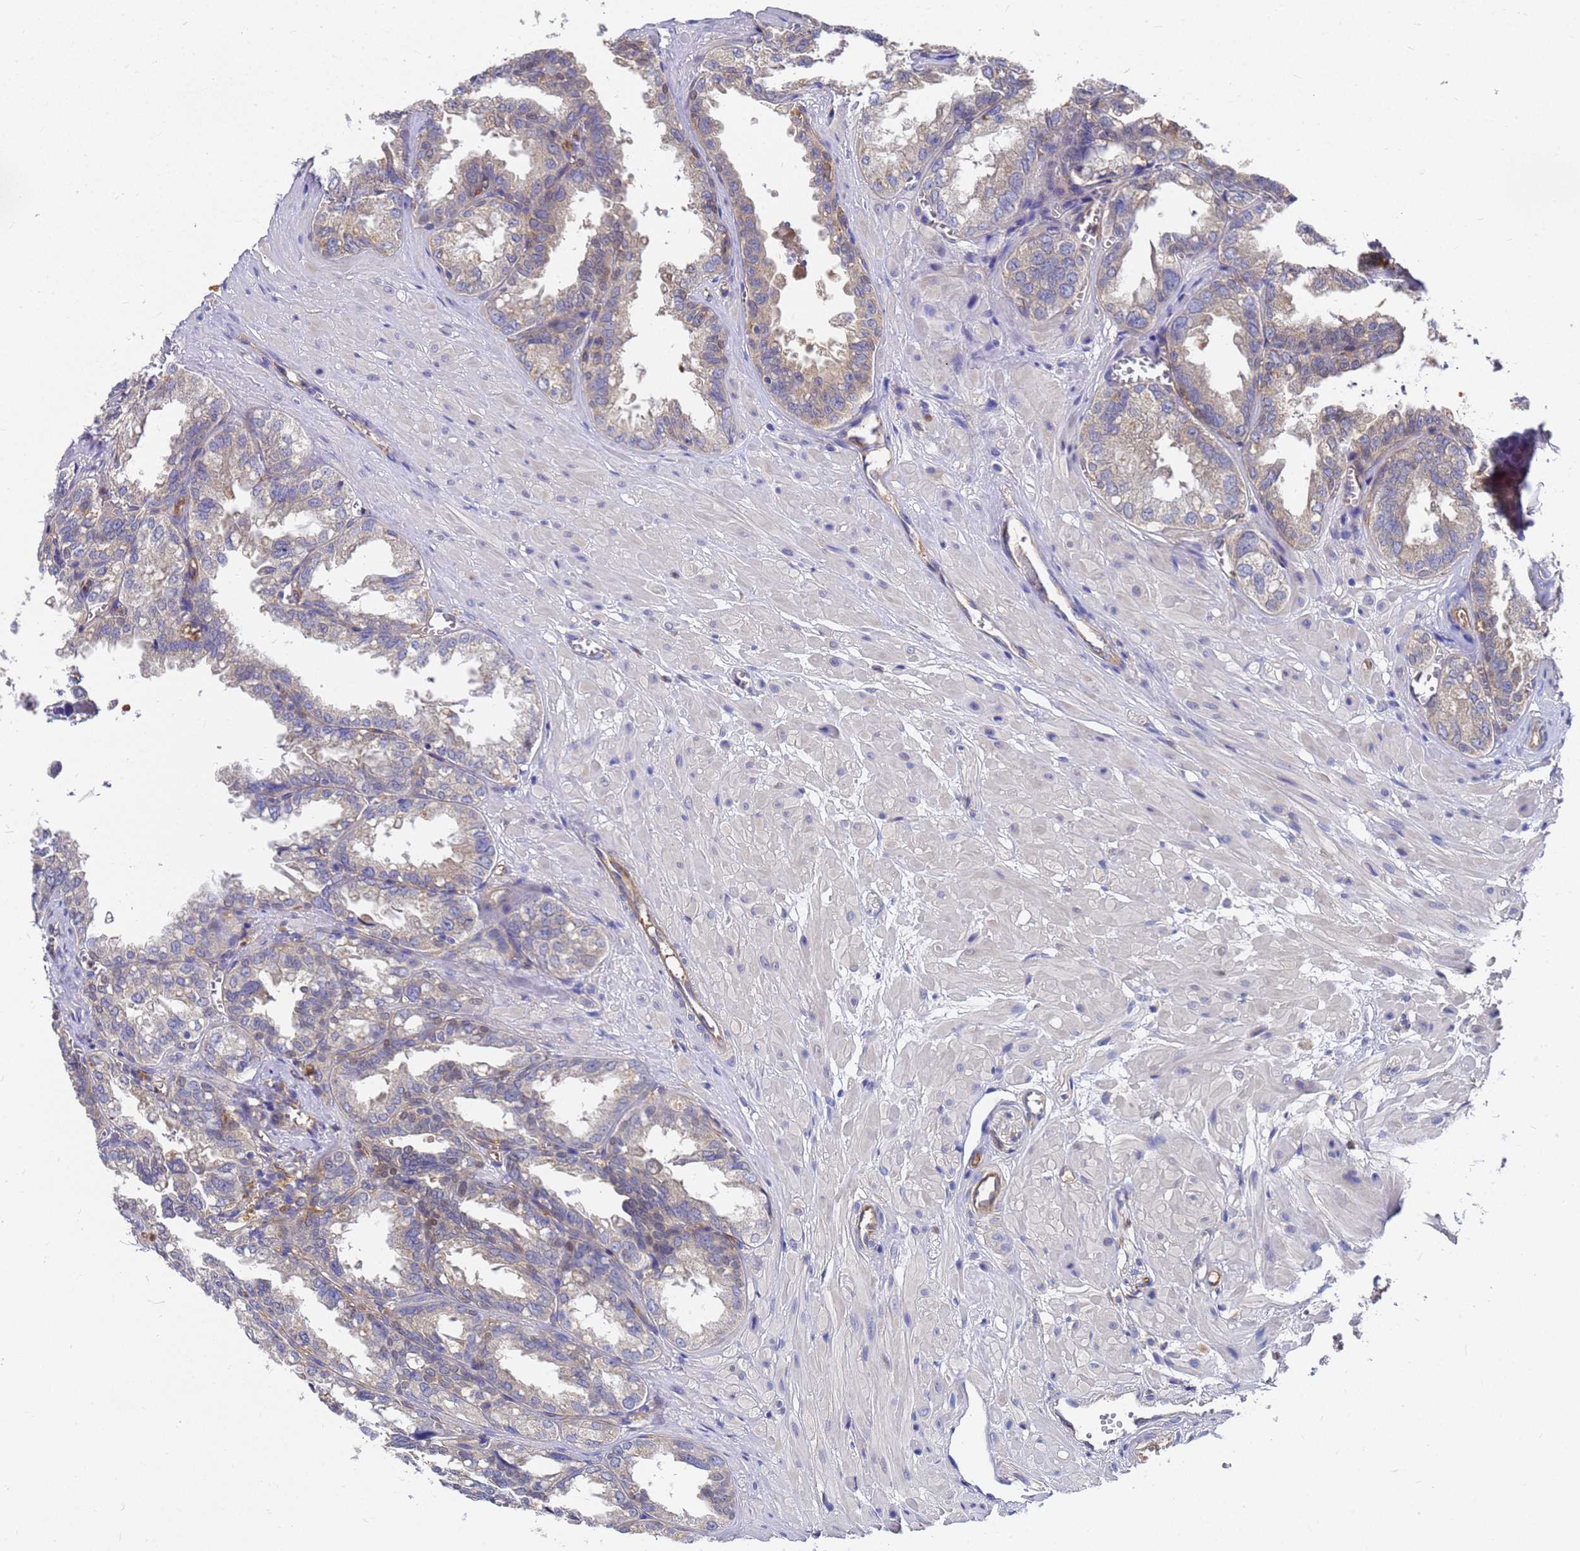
{"staining": {"intensity": "weak", "quantity": "<25%", "location": "cytoplasmic/membranous"}, "tissue": "seminal vesicle", "cell_type": "Glandular cells", "image_type": "normal", "snomed": [{"axis": "morphology", "description": "Normal tissue, NOS"}, {"axis": "topography", "description": "Prostate"}, {"axis": "topography", "description": "Seminal veicle"}], "caption": "Immunohistochemistry (IHC) of benign human seminal vesicle exhibits no positivity in glandular cells. (IHC, brightfield microscopy, high magnification).", "gene": "SLC35E2B", "patient": {"sex": "male", "age": 51}}